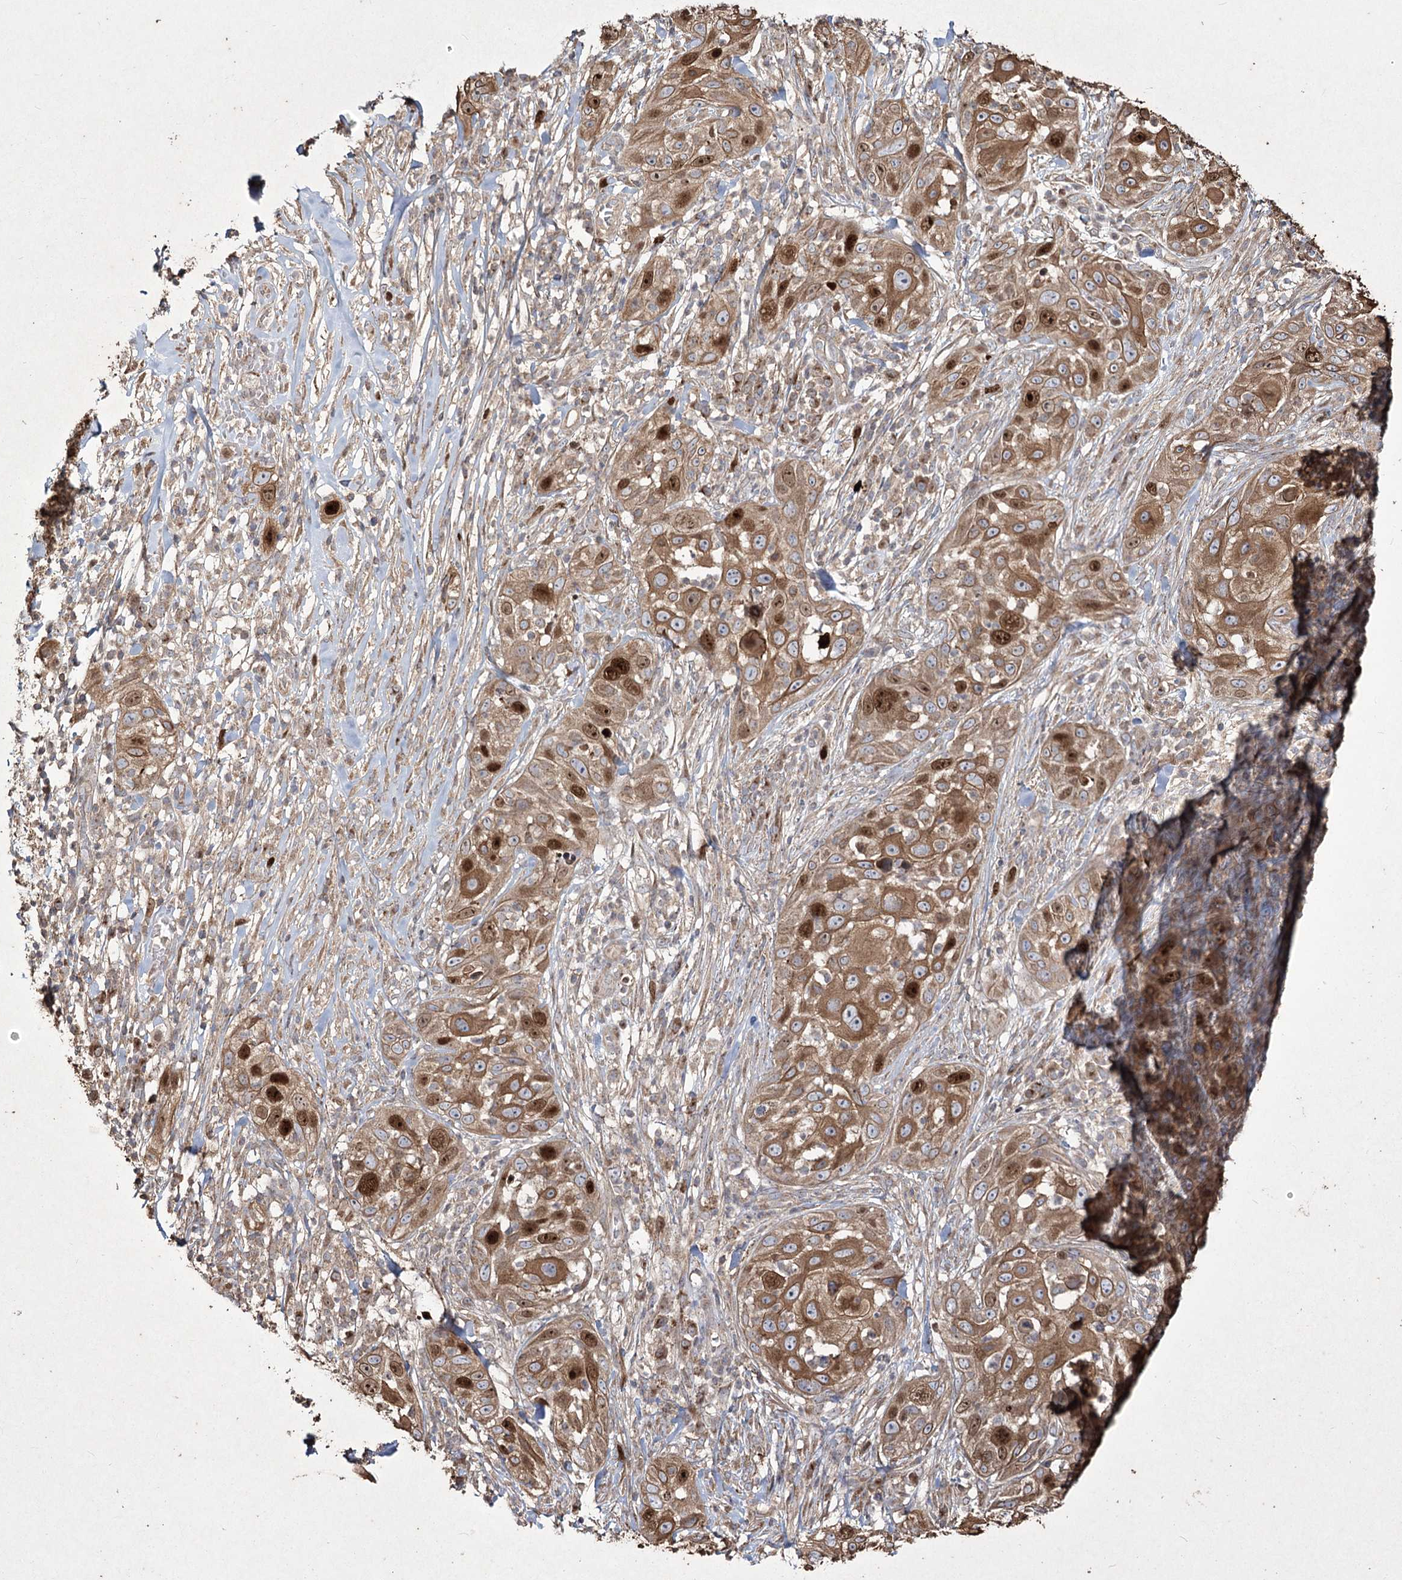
{"staining": {"intensity": "moderate", "quantity": ">75%", "location": "cytoplasmic/membranous,nuclear"}, "tissue": "skin cancer", "cell_type": "Tumor cells", "image_type": "cancer", "snomed": [{"axis": "morphology", "description": "Squamous cell carcinoma, NOS"}, {"axis": "topography", "description": "Skin"}], "caption": "Human skin cancer stained with a protein marker shows moderate staining in tumor cells.", "gene": "PRC1", "patient": {"sex": "female", "age": 44}}